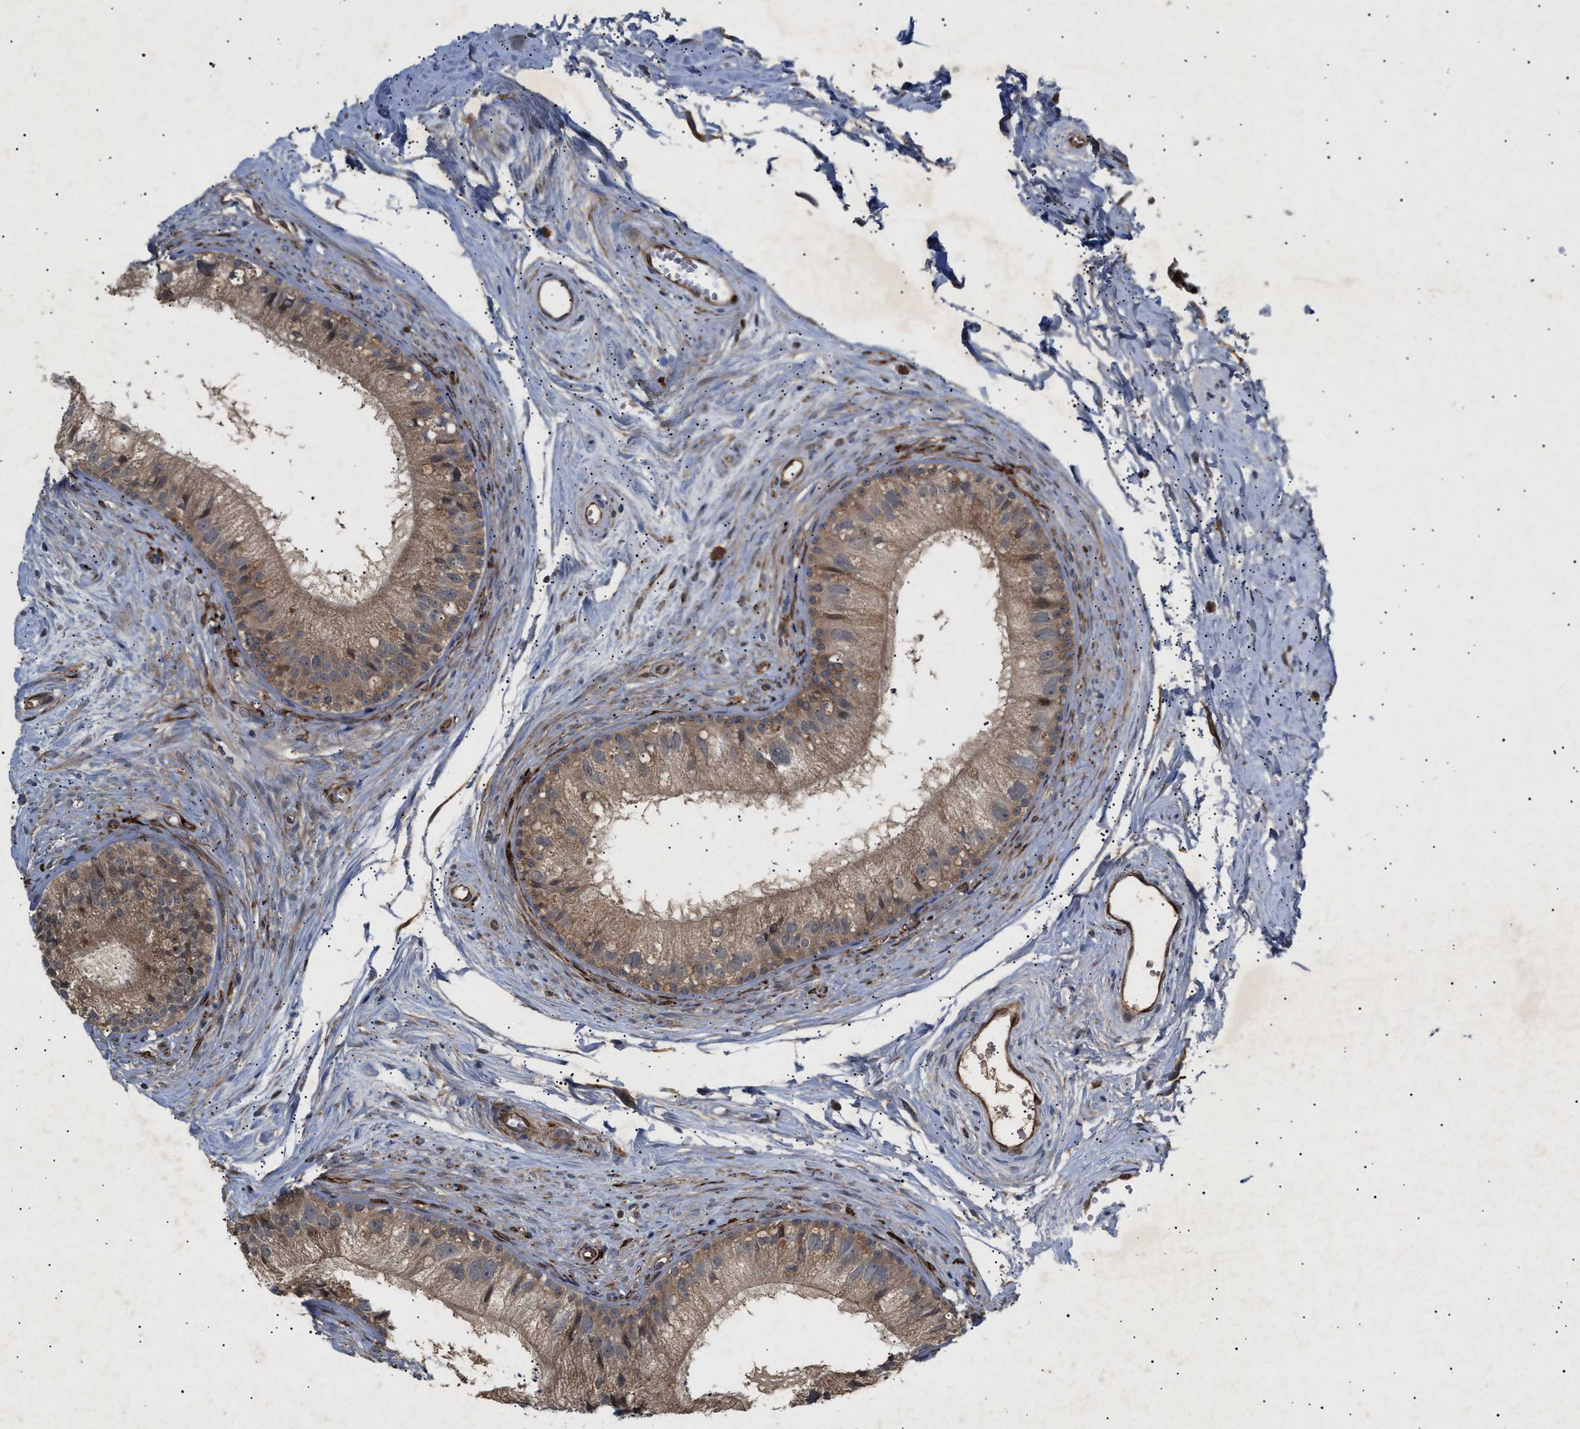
{"staining": {"intensity": "moderate", "quantity": ">75%", "location": "cytoplasmic/membranous"}, "tissue": "epididymis", "cell_type": "Glandular cells", "image_type": "normal", "snomed": [{"axis": "morphology", "description": "Normal tissue, NOS"}, {"axis": "topography", "description": "Epididymis"}], "caption": "Glandular cells demonstrate moderate cytoplasmic/membranous staining in about >75% of cells in benign epididymis.", "gene": "SIRT5", "patient": {"sex": "male", "age": 56}}